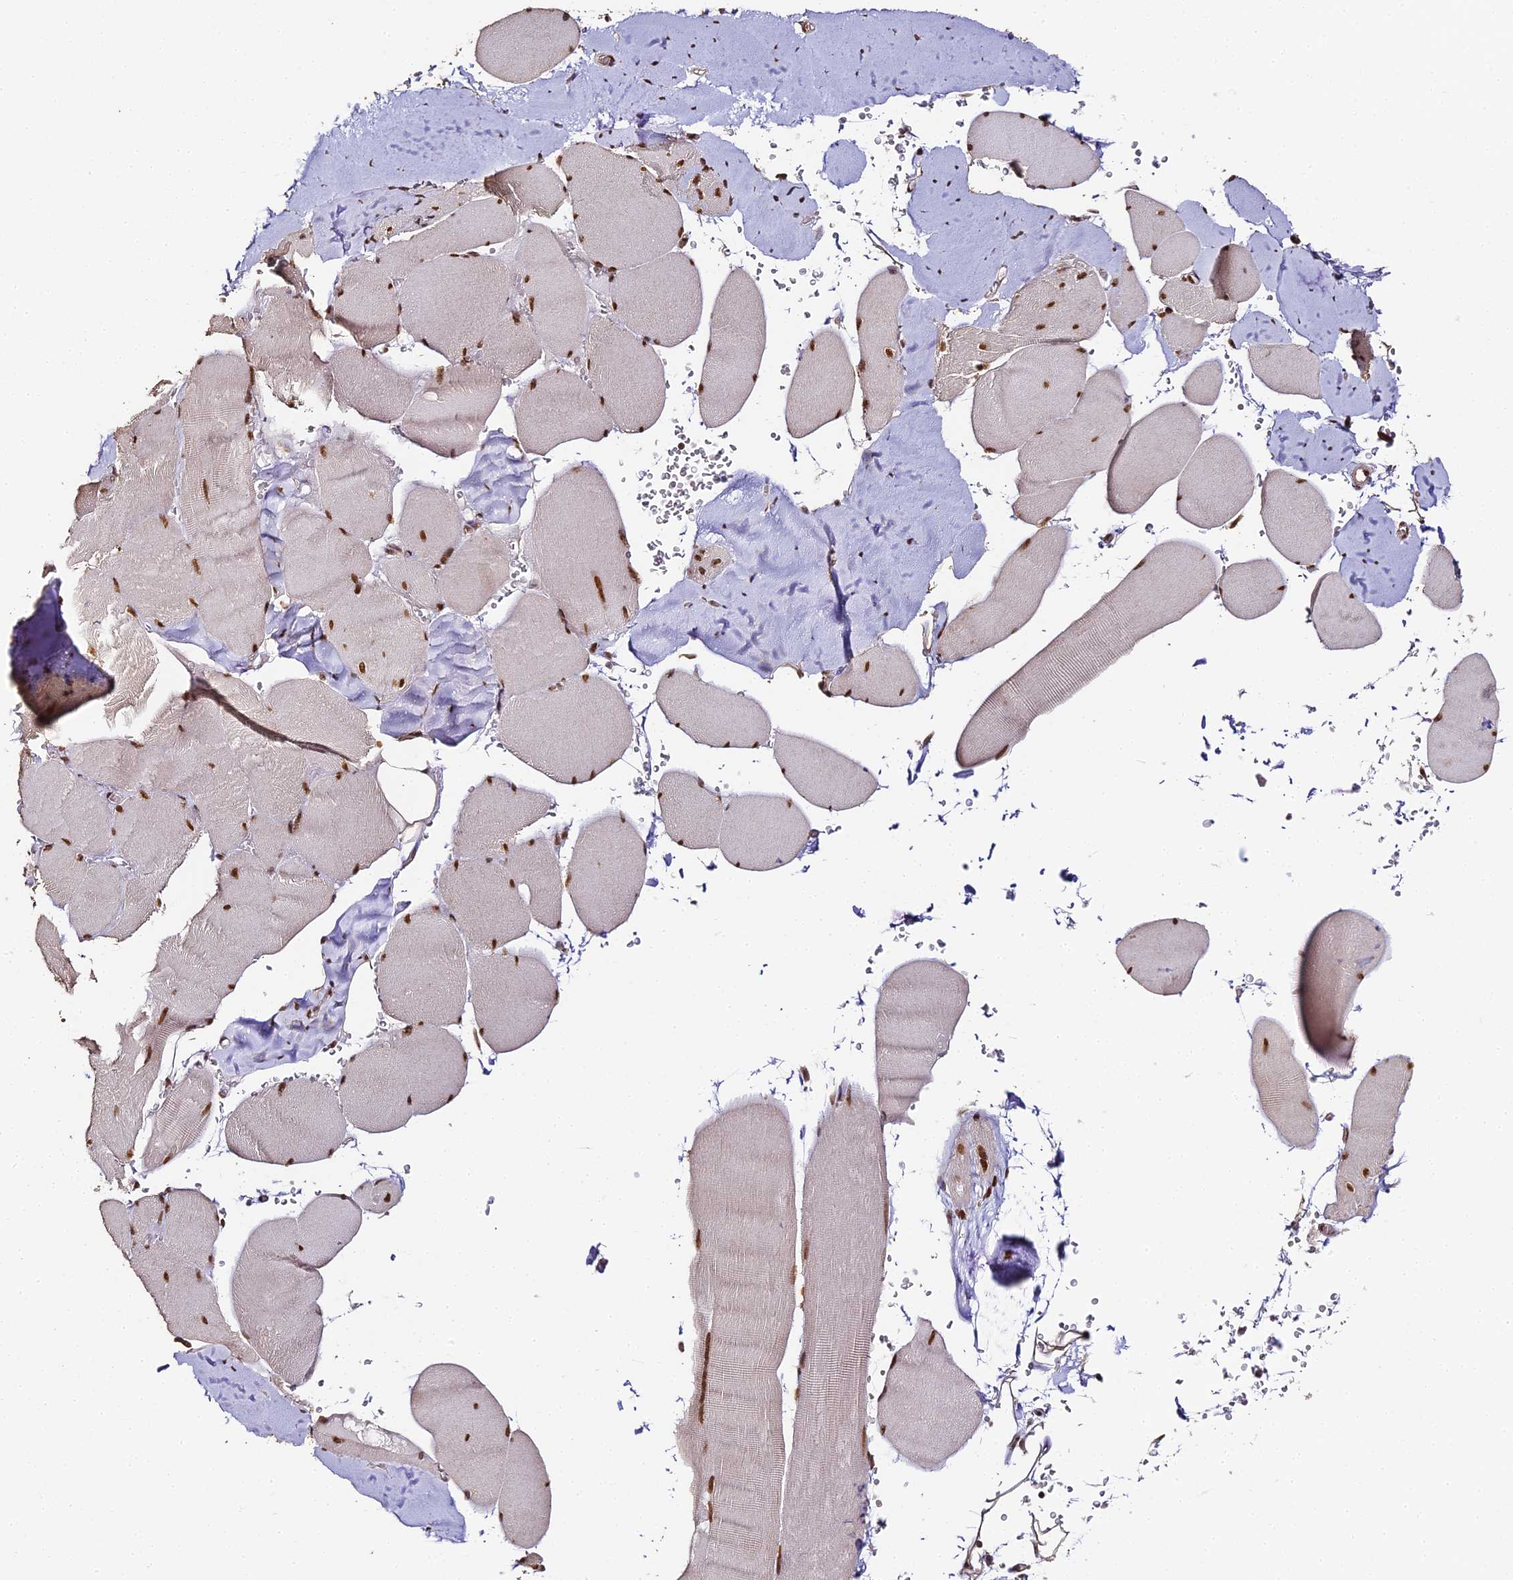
{"staining": {"intensity": "strong", "quantity": ">75%", "location": "nuclear"}, "tissue": "skeletal muscle", "cell_type": "Myocytes", "image_type": "normal", "snomed": [{"axis": "morphology", "description": "Normal tissue, NOS"}, {"axis": "topography", "description": "Skeletal muscle"}, {"axis": "topography", "description": "Head-Neck"}], "caption": "Skeletal muscle stained for a protein exhibits strong nuclear positivity in myocytes.", "gene": "HNRNPA1", "patient": {"sex": "male", "age": 66}}